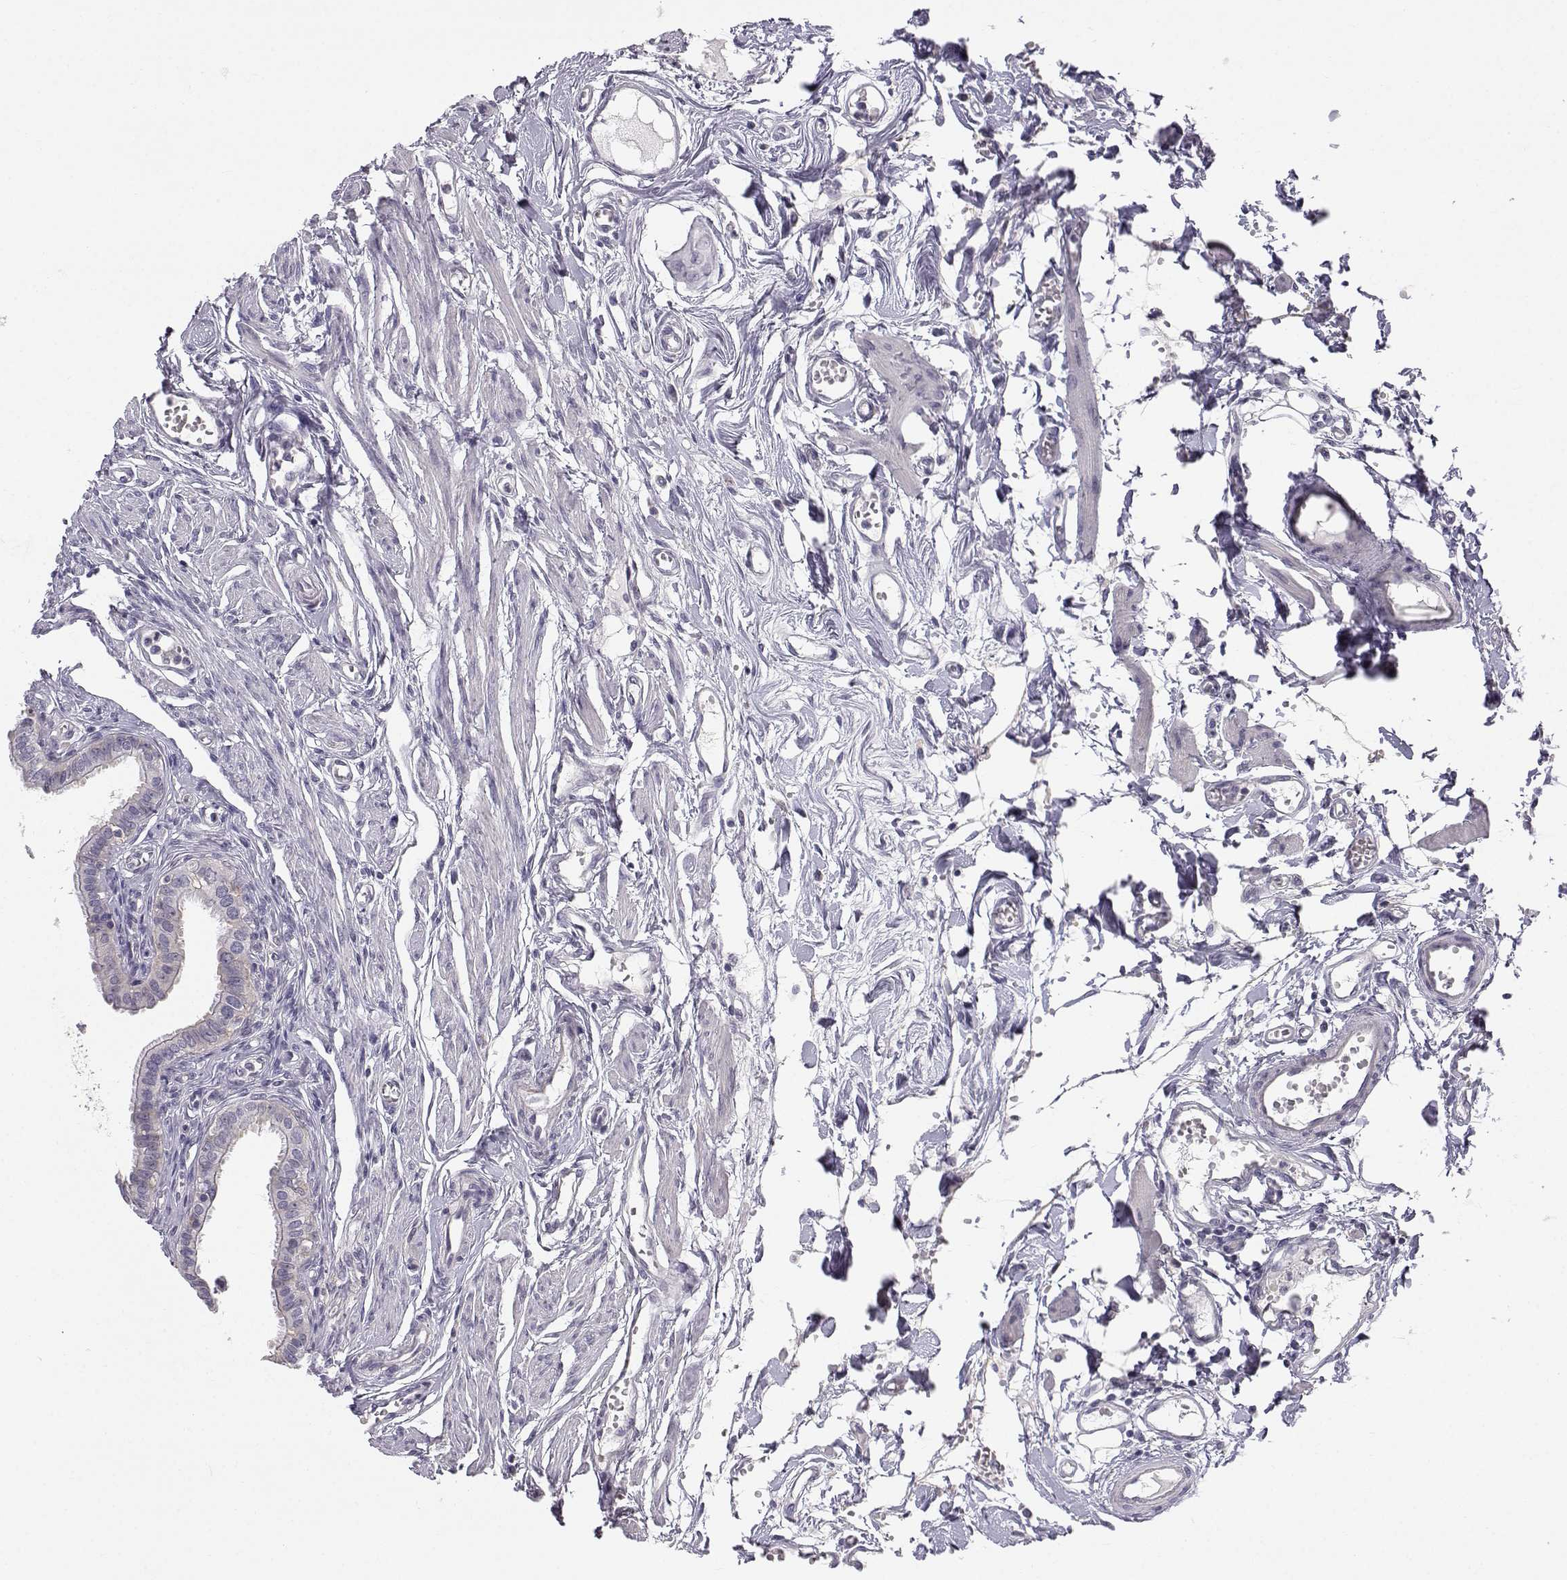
{"staining": {"intensity": "weak", "quantity": "25%-75%", "location": "cytoplasmic/membranous"}, "tissue": "fallopian tube", "cell_type": "Glandular cells", "image_type": "normal", "snomed": [{"axis": "morphology", "description": "Normal tissue, NOS"}, {"axis": "morphology", "description": "Carcinoma, endometroid"}, {"axis": "topography", "description": "Fallopian tube"}, {"axis": "topography", "description": "Ovary"}], "caption": "DAB (3,3'-diaminobenzidine) immunohistochemical staining of unremarkable human fallopian tube demonstrates weak cytoplasmic/membranous protein positivity in approximately 25%-75% of glandular cells. (Stains: DAB in brown, nuclei in blue, Microscopy: brightfield microscopy at high magnification).", "gene": "ZNF185", "patient": {"sex": "female", "age": 42}}